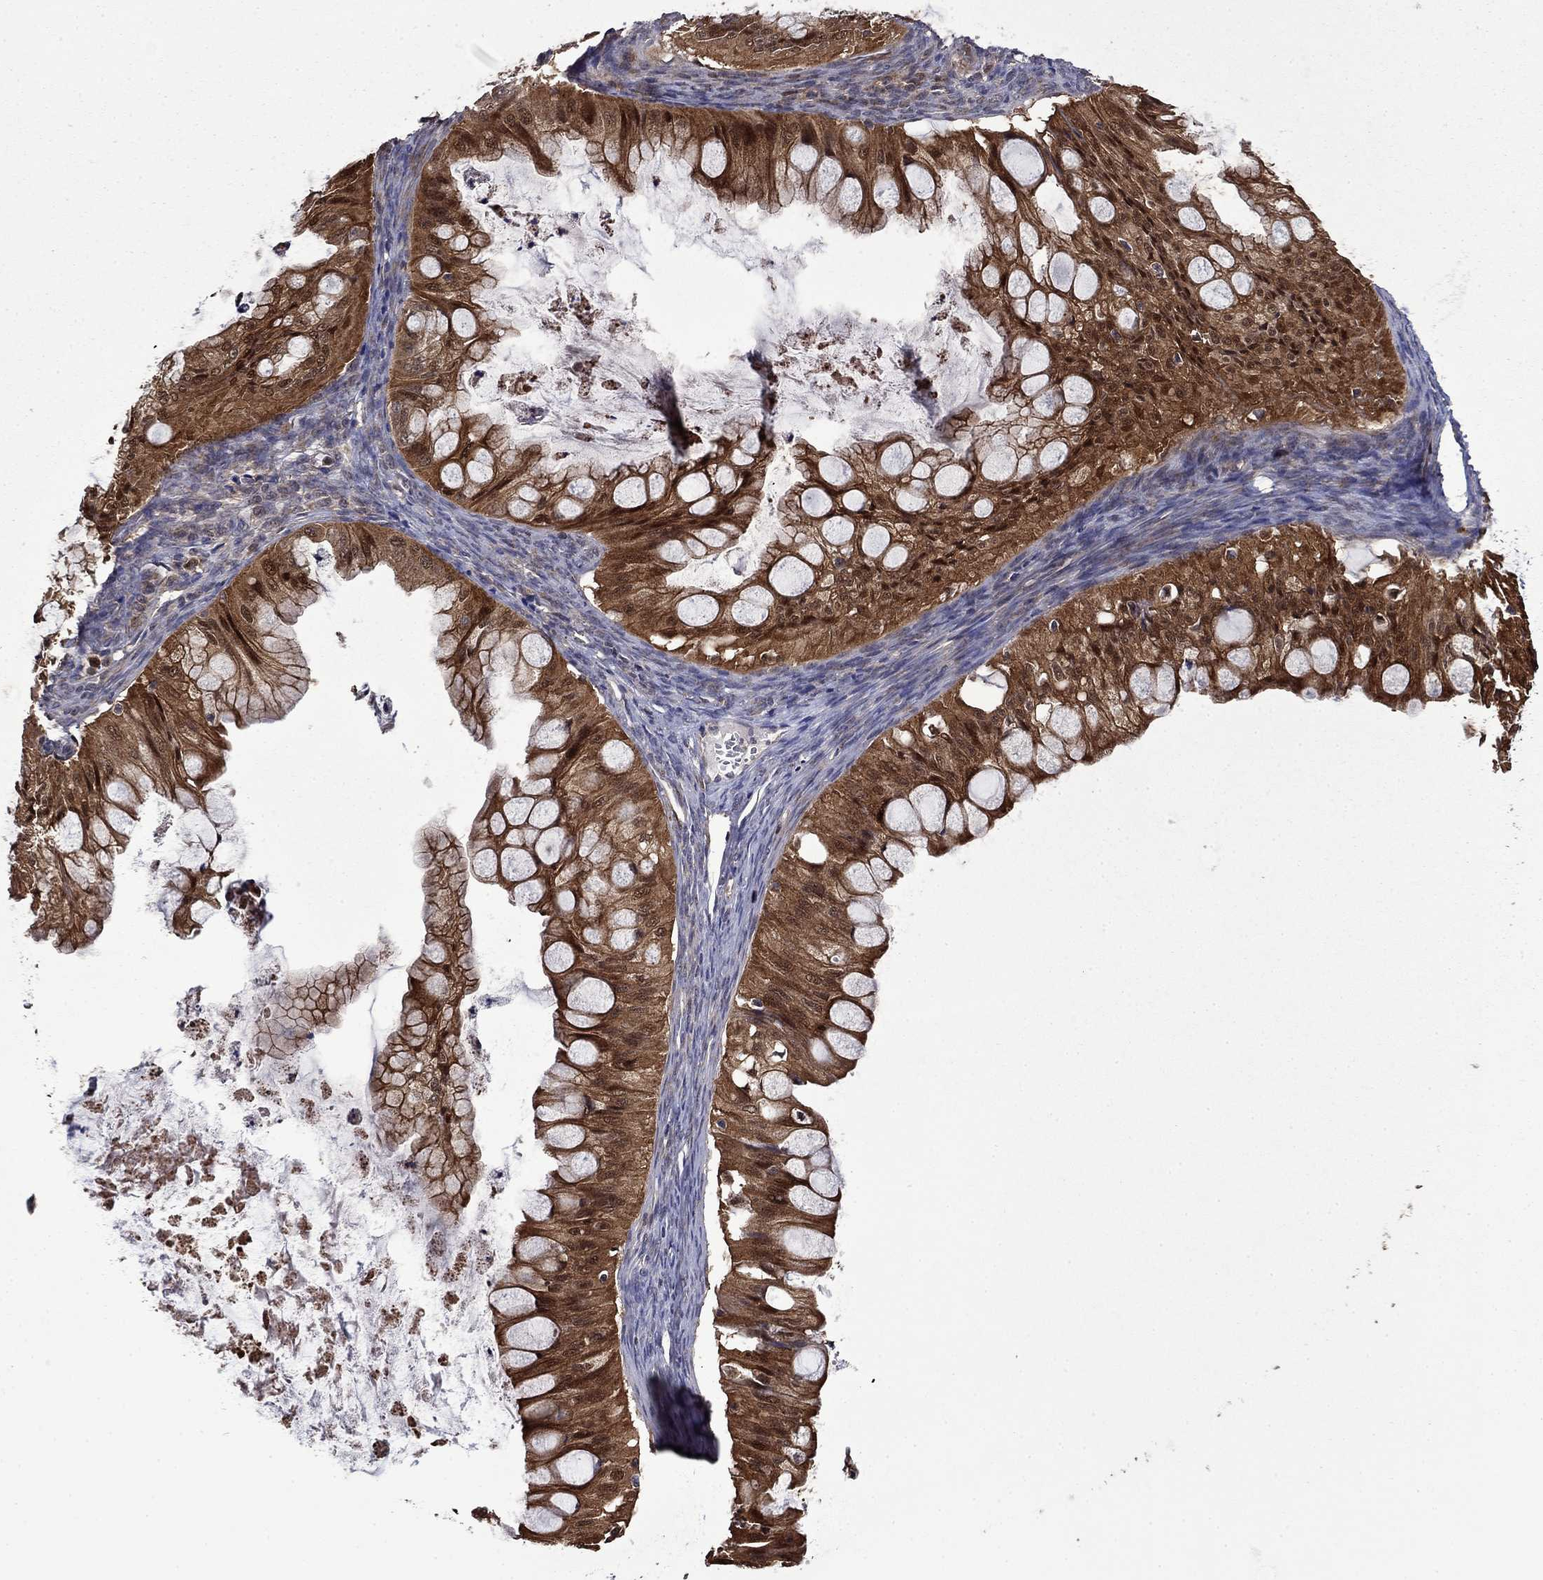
{"staining": {"intensity": "strong", "quantity": ">75%", "location": "cytoplasmic/membranous"}, "tissue": "ovarian cancer", "cell_type": "Tumor cells", "image_type": "cancer", "snomed": [{"axis": "morphology", "description": "Cystadenocarcinoma, mucinous, NOS"}, {"axis": "topography", "description": "Ovary"}], "caption": "Immunohistochemical staining of human ovarian mucinous cystadenocarcinoma displays high levels of strong cytoplasmic/membranous expression in about >75% of tumor cells.", "gene": "TPMT", "patient": {"sex": "female", "age": 57}}